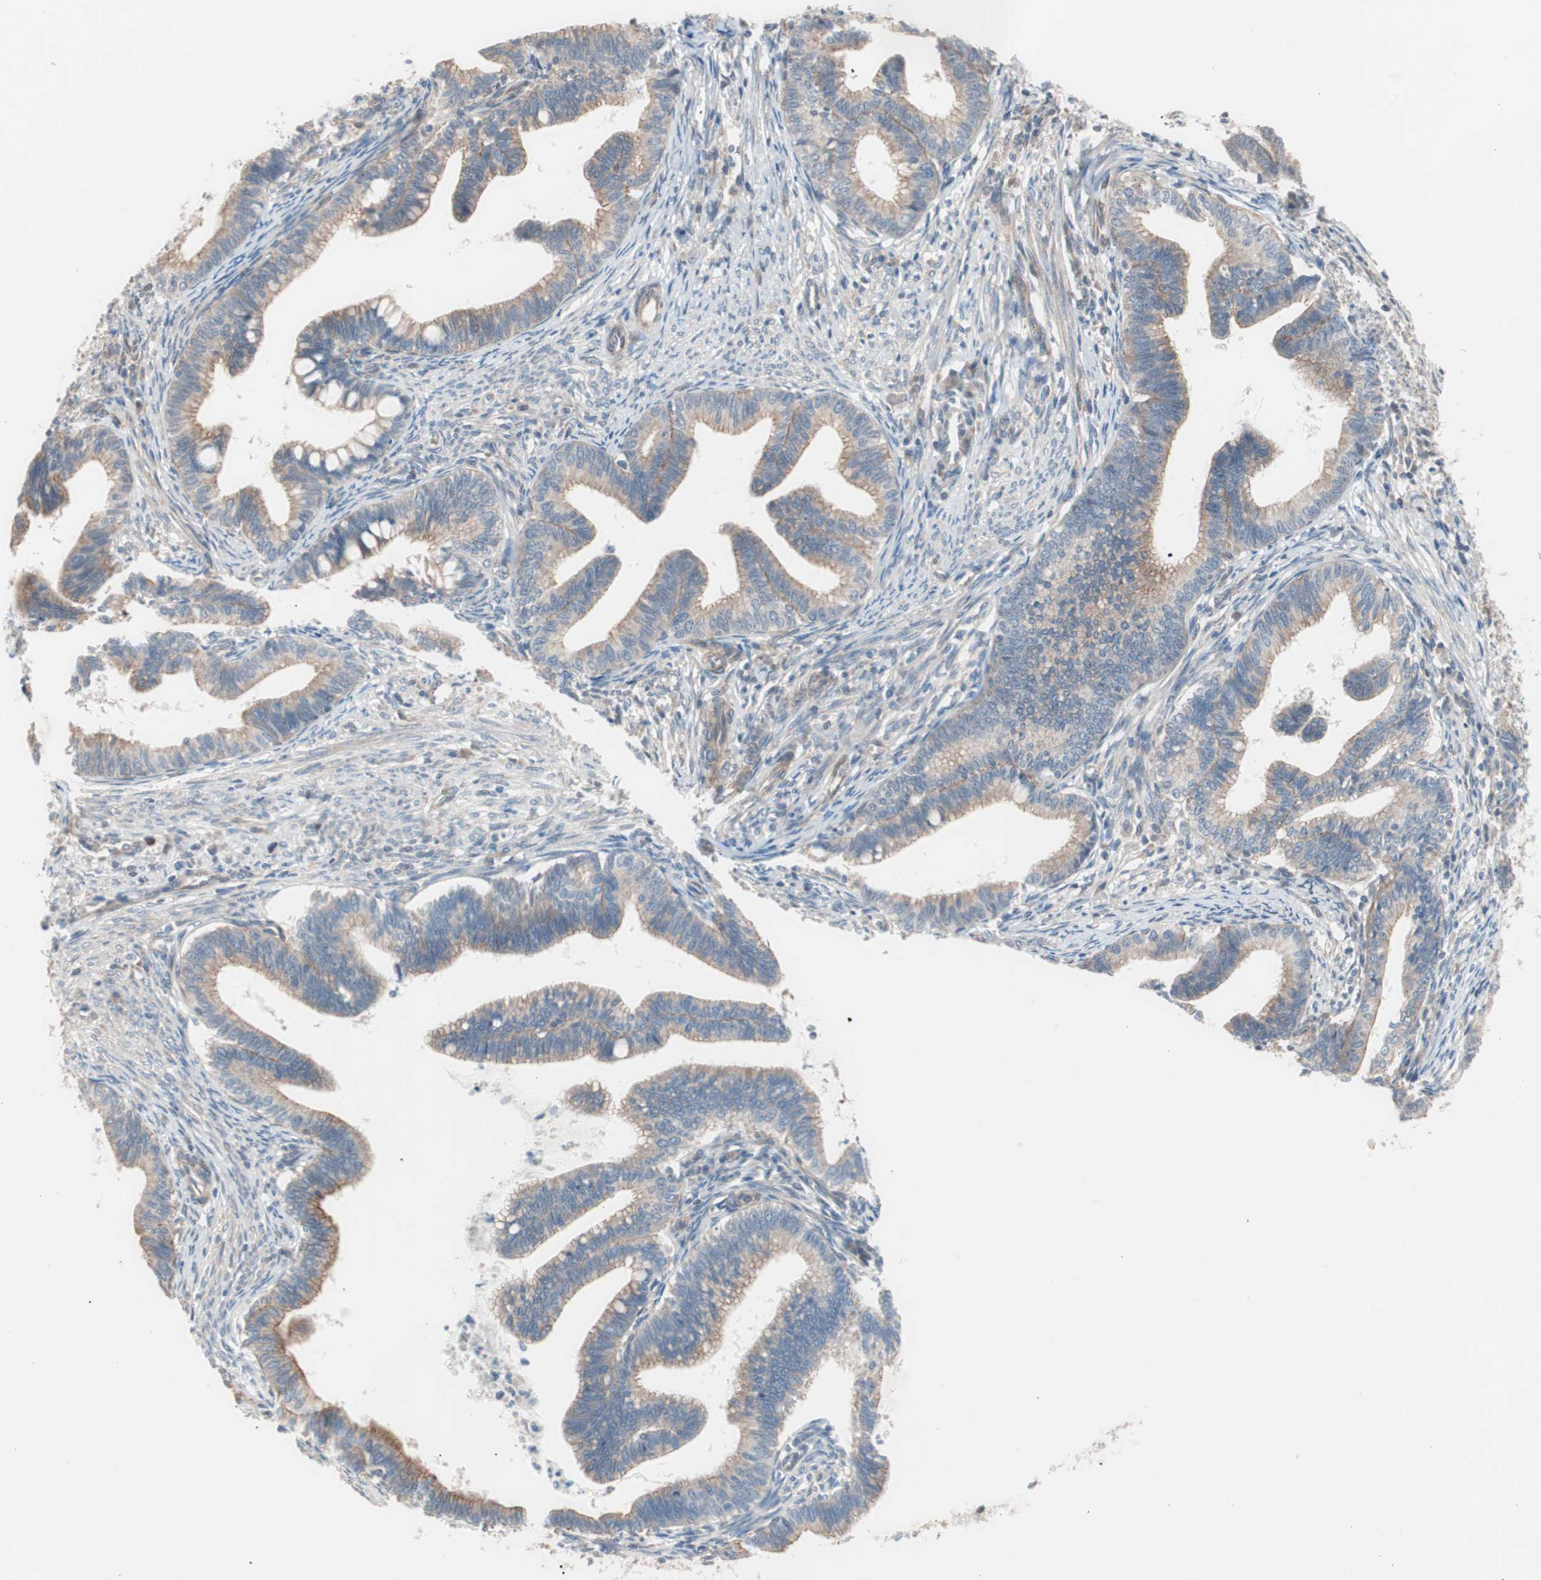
{"staining": {"intensity": "weak", "quantity": "<25%", "location": "cytoplasmic/membranous"}, "tissue": "cervical cancer", "cell_type": "Tumor cells", "image_type": "cancer", "snomed": [{"axis": "morphology", "description": "Adenocarcinoma, NOS"}, {"axis": "topography", "description": "Cervix"}], "caption": "High power microscopy histopathology image of an immunohistochemistry (IHC) image of cervical adenocarcinoma, revealing no significant positivity in tumor cells.", "gene": "SMG1", "patient": {"sex": "female", "age": 36}}